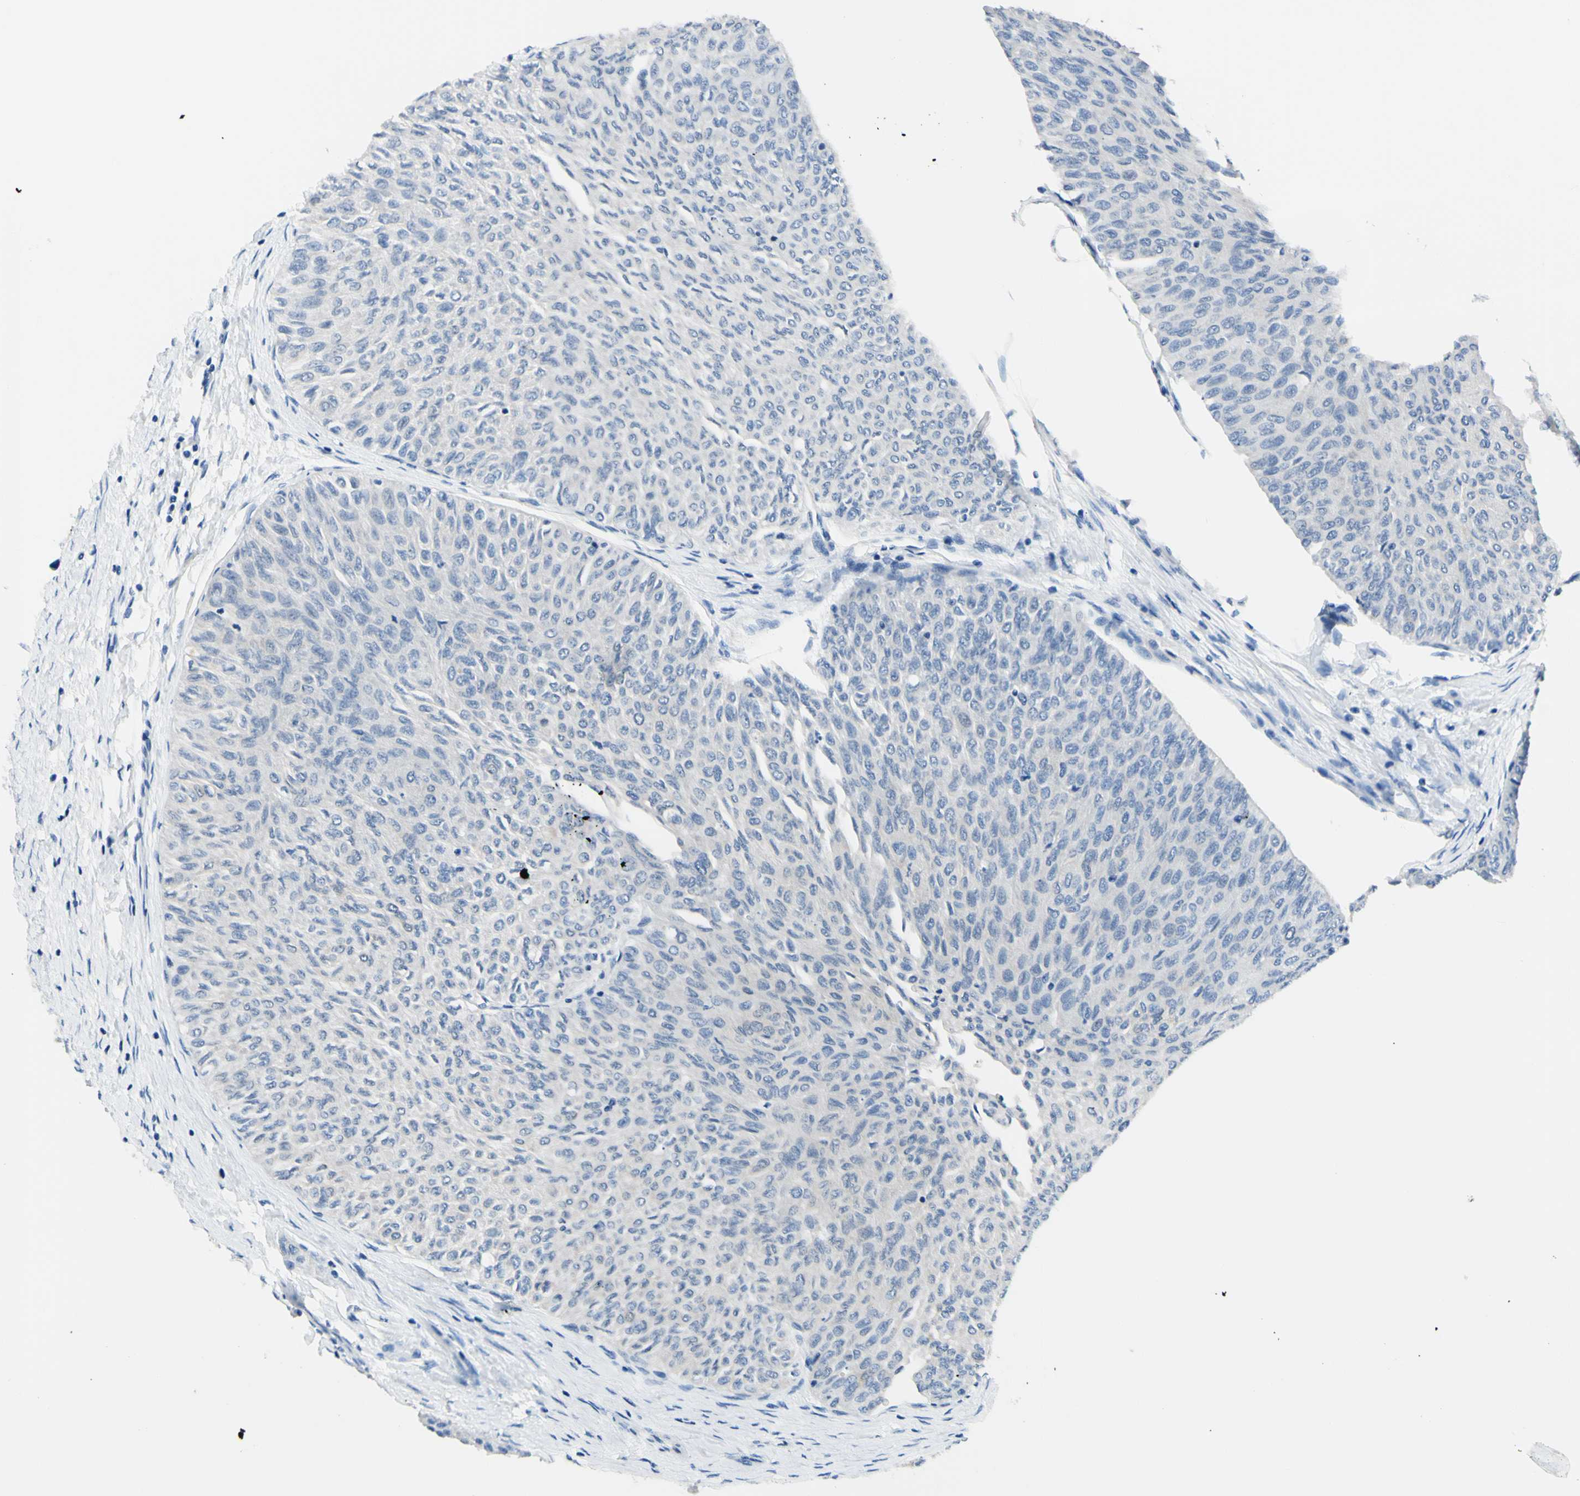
{"staining": {"intensity": "negative", "quantity": "none", "location": "none"}, "tissue": "urothelial cancer", "cell_type": "Tumor cells", "image_type": "cancer", "snomed": [{"axis": "morphology", "description": "Urothelial carcinoma, Low grade"}, {"axis": "topography", "description": "Urinary bladder"}], "caption": "This is an immunohistochemistry histopathology image of urothelial cancer. There is no staining in tumor cells.", "gene": "HPCA", "patient": {"sex": "male", "age": 78}}